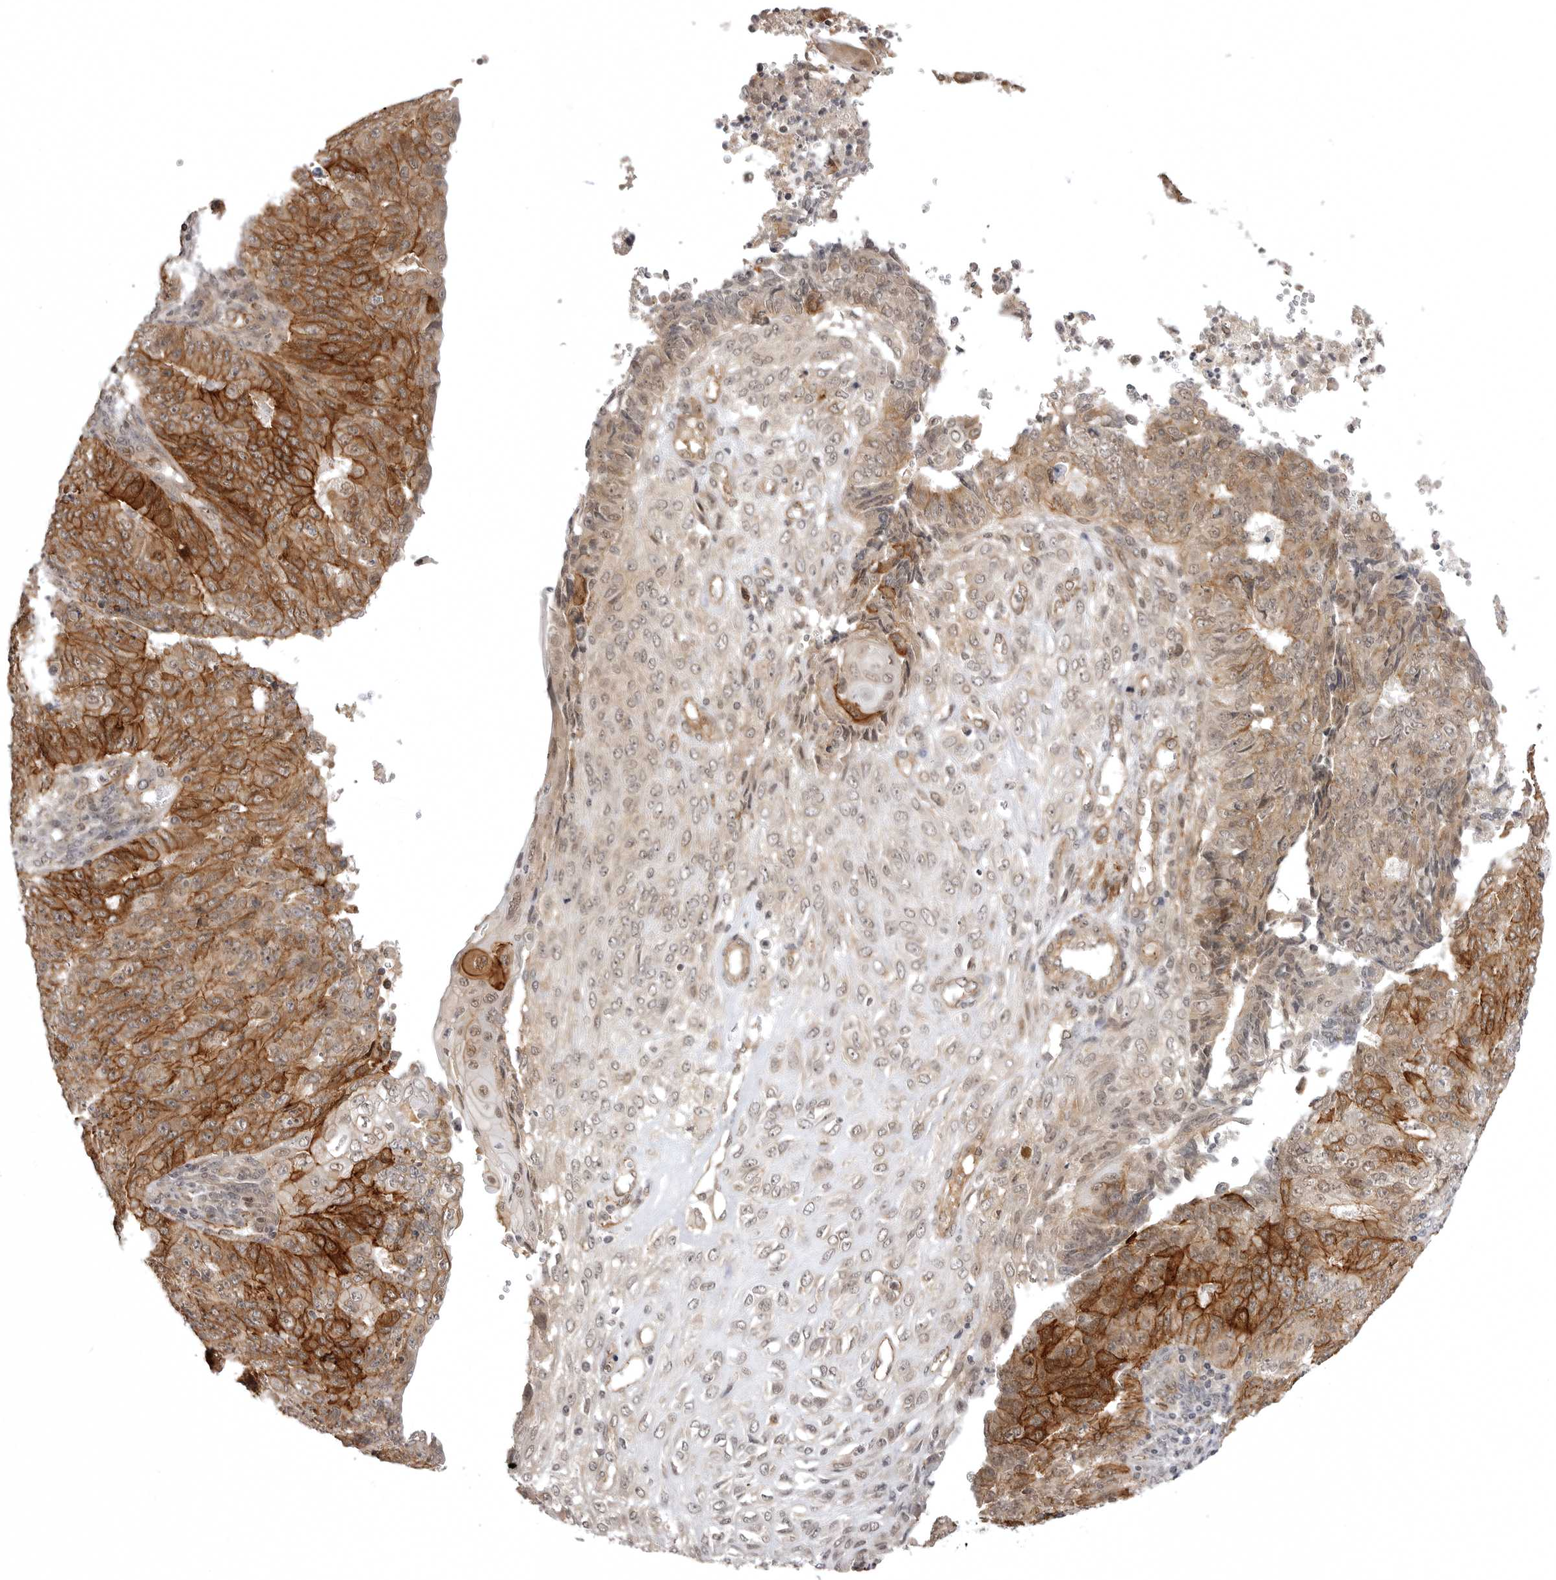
{"staining": {"intensity": "strong", "quantity": "25%-75%", "location": "cytoplasmic/membranous"}, "tissue": "endometrial cancer", "cell_type": "Tumor cells", "image_type": "cancer", "snomed": [{"axis": "morphology", "description": "Adenocarcinoma, NOS"}, {"axis": "topography", "description": "Endometrium"}], "caption": "IHC (DAB) staining of adenocarcinoma (endometrial) reveals strong cytoplasmic/membranous protein staining in approximately 25%-75% of tumor cells.", "gene": "SORBS1", "patient": {"sex": "female", "age": 32}}